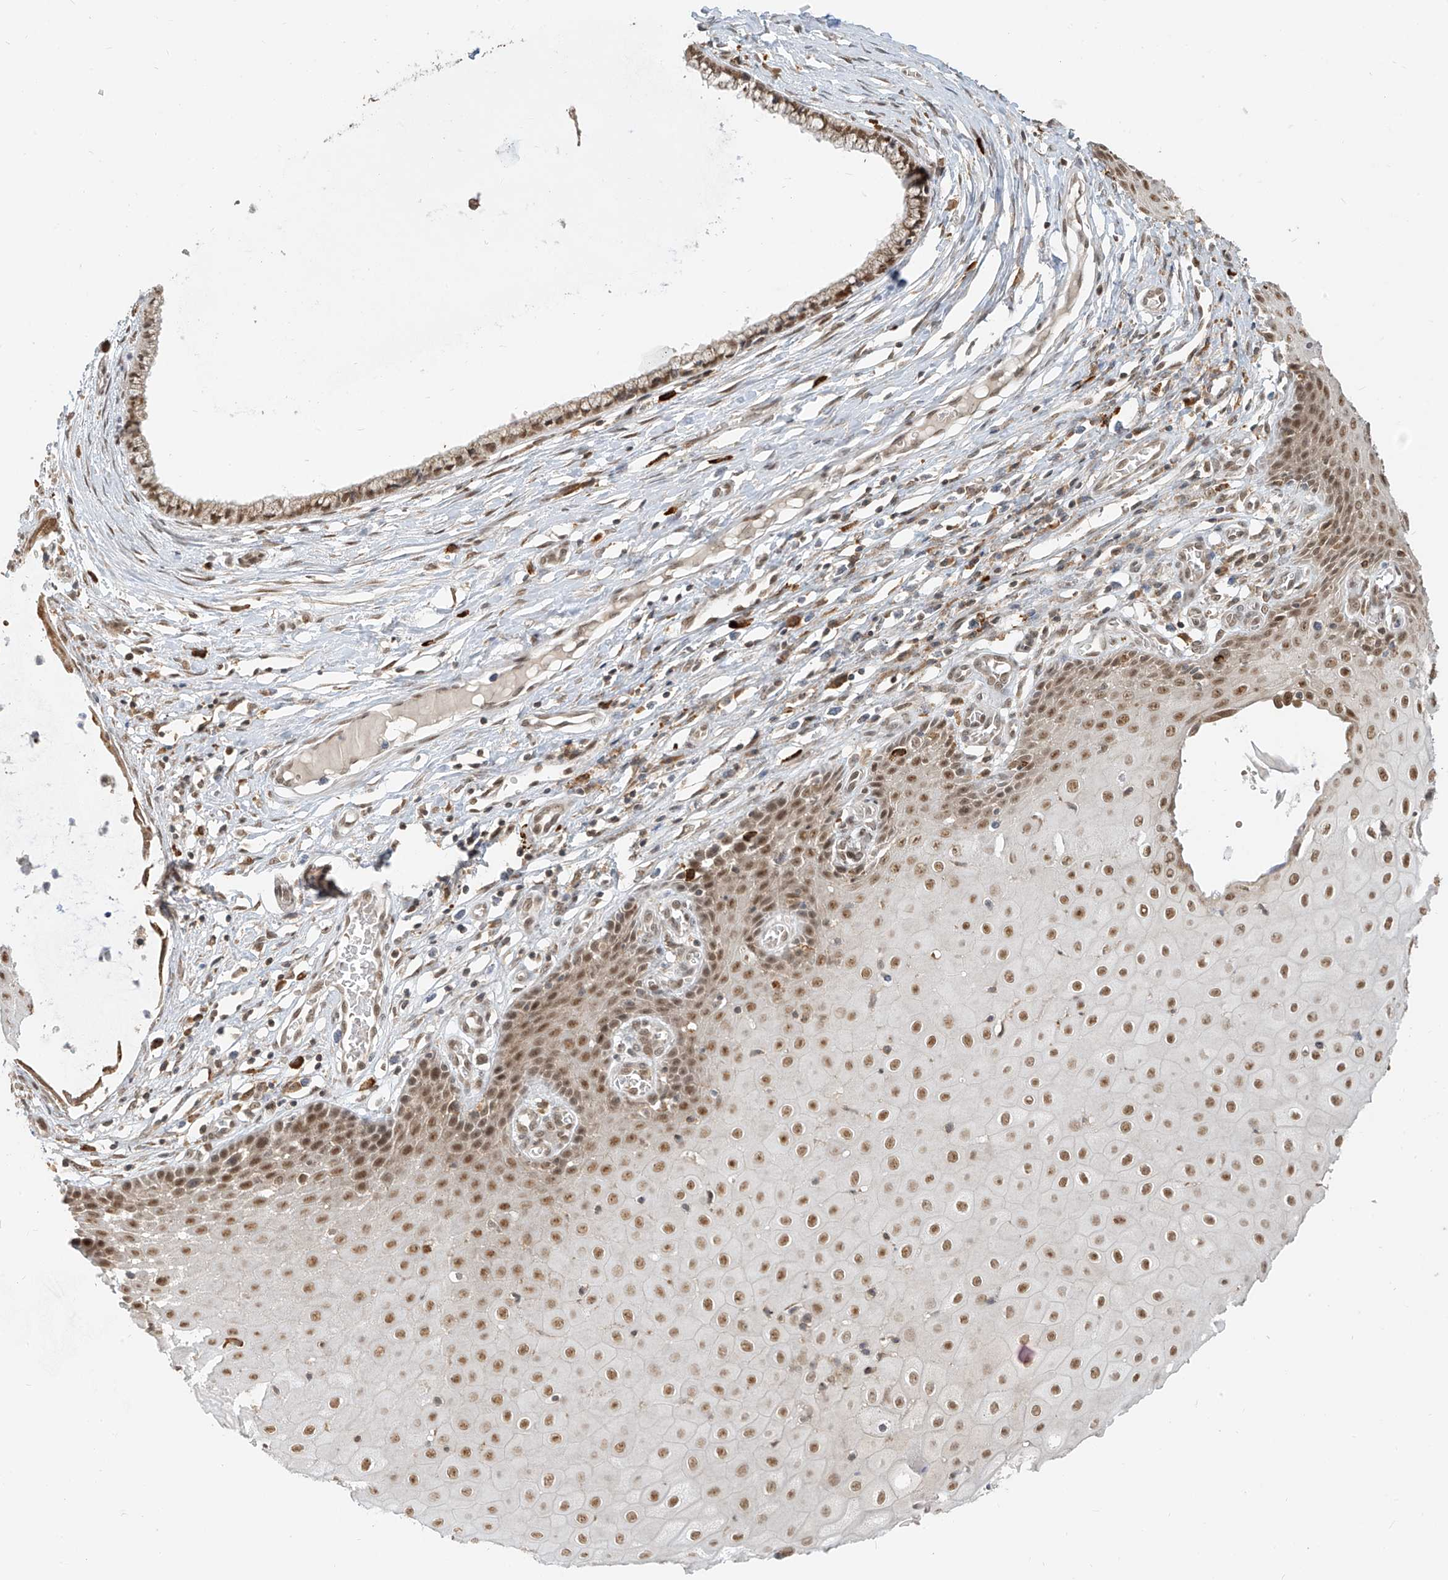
{"staining": {"intensity": "moderate", "quantity": ">75%", "location": "nuclear"}, "tissue": "cervix", "cell_type": "Glandular cells", "image_type": "normal", "snomed": [{"axis": "morphology", "description": "Normal tissue, NOS"}, {"axis": "topography", "description": "Cervix"}], "caption": "The histopathology image exhibits immunohistochemical staining of unremarkable cervix. There is moderate nuclear staining is present in about >75% of glandular cells. The staining is performed using DAB brown chromogen to label protein expression. The nuclei are counter-stained blue using hematoxylin.", "gene": "ZMYM2", "patient": {"sex": "female", "age": 55}}